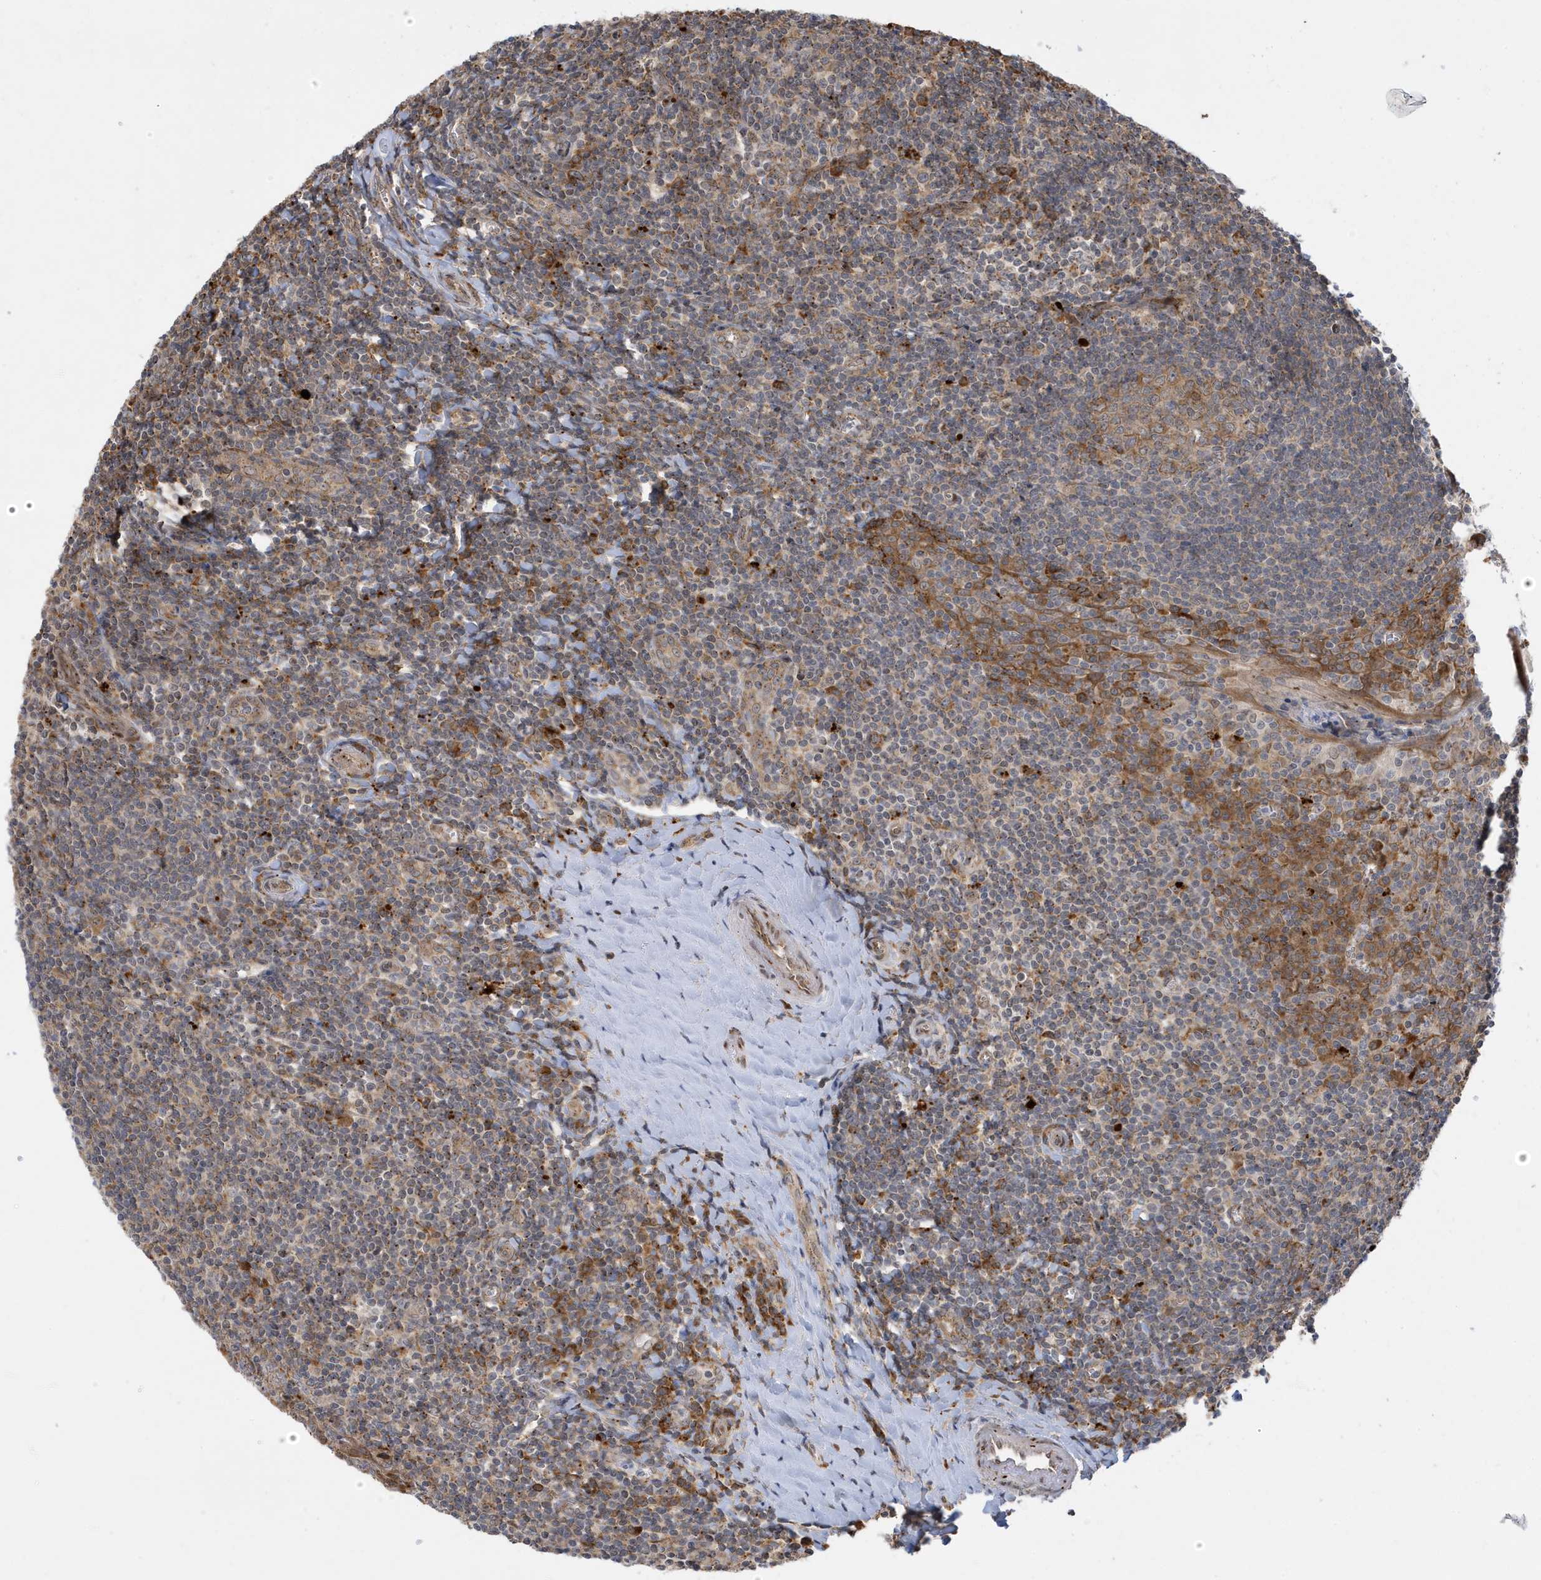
{"staining": {"intensity": "moderate", "quantity": ">75%", "location": "cytoplasmic/membranous"}, "tissue": "tonsil", "cell_type": "Germinal center cells", "image_type": "normal", "snomed": [{"axis": "morphology", "description": "Normal tissue, NOS"}, {"axis": "topography", "description": "Tonsil"}], "caption": "Brown immunohistochemical staining in unremarkable human tonsil demonstrates moderate cytoplasmic/membranous expression in about >75% of germinal center cells. Immunohistochemistry stains the protein in brown and the nuclei are stained blue.", "gene": "ZNF507", "patient": {"sex": "male", "age": 27}}